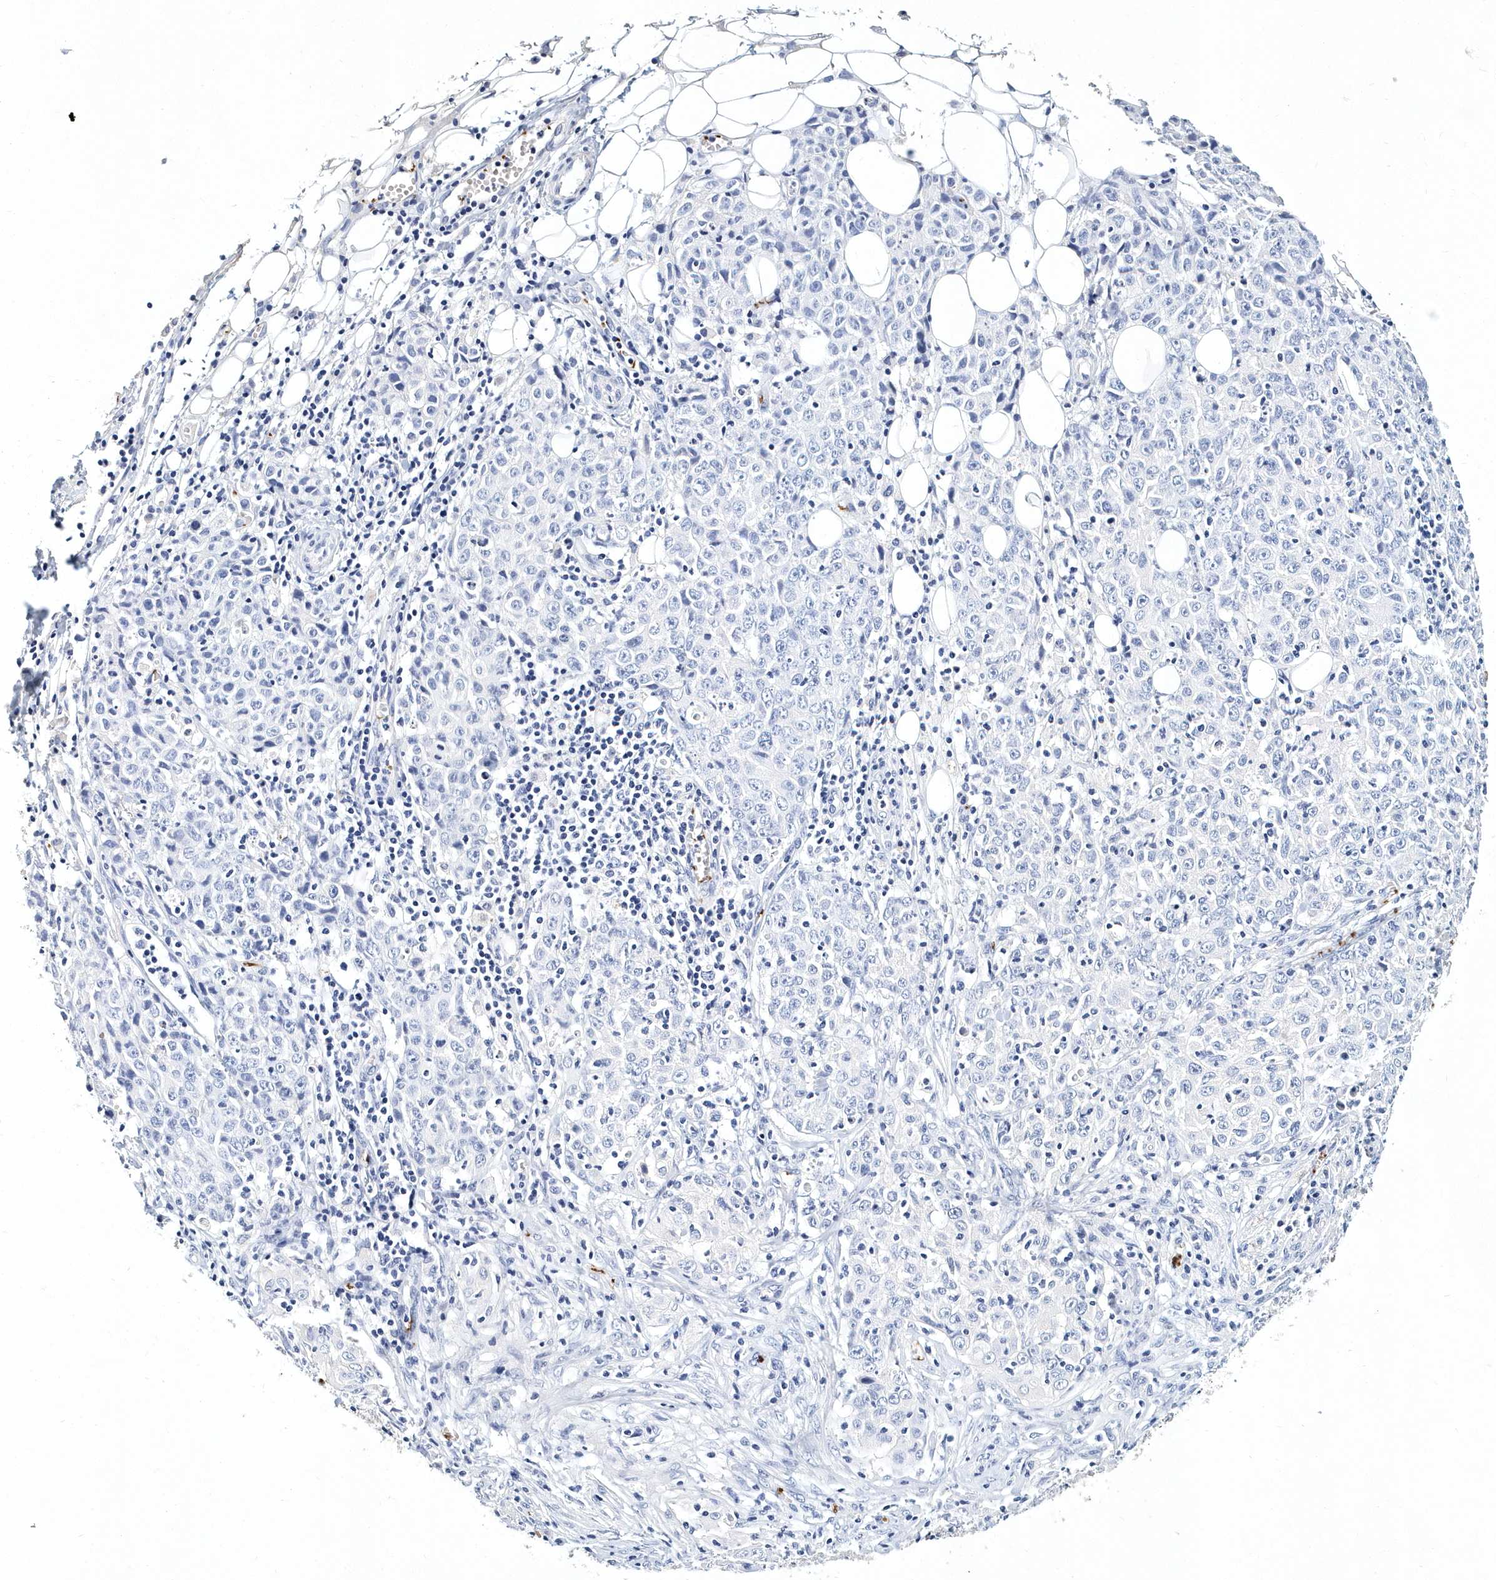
{"staining": {"intensity": "negative", "quantity": "none", "location": "none"}, "tissue": "ovarian cancer", "cell_type": "Tumor cells", "image_type": "cancer", "snomed": [{"axis": "morphology", "description": "Carcinoma, endometroid"}, {"axis": "topography", "description": "Ovary"}], "caption": "Tumor cells are negative for brown protein staining in ovarian cancer (endometroid carcinoma). (DAB (3,3'-diaminobenzidine) immunohistochemistry (IHC) visualized using brightfield microscopy, high magnification).", "gene": "ITGA2B", "patient": {"sex": "female", "age": 42}}